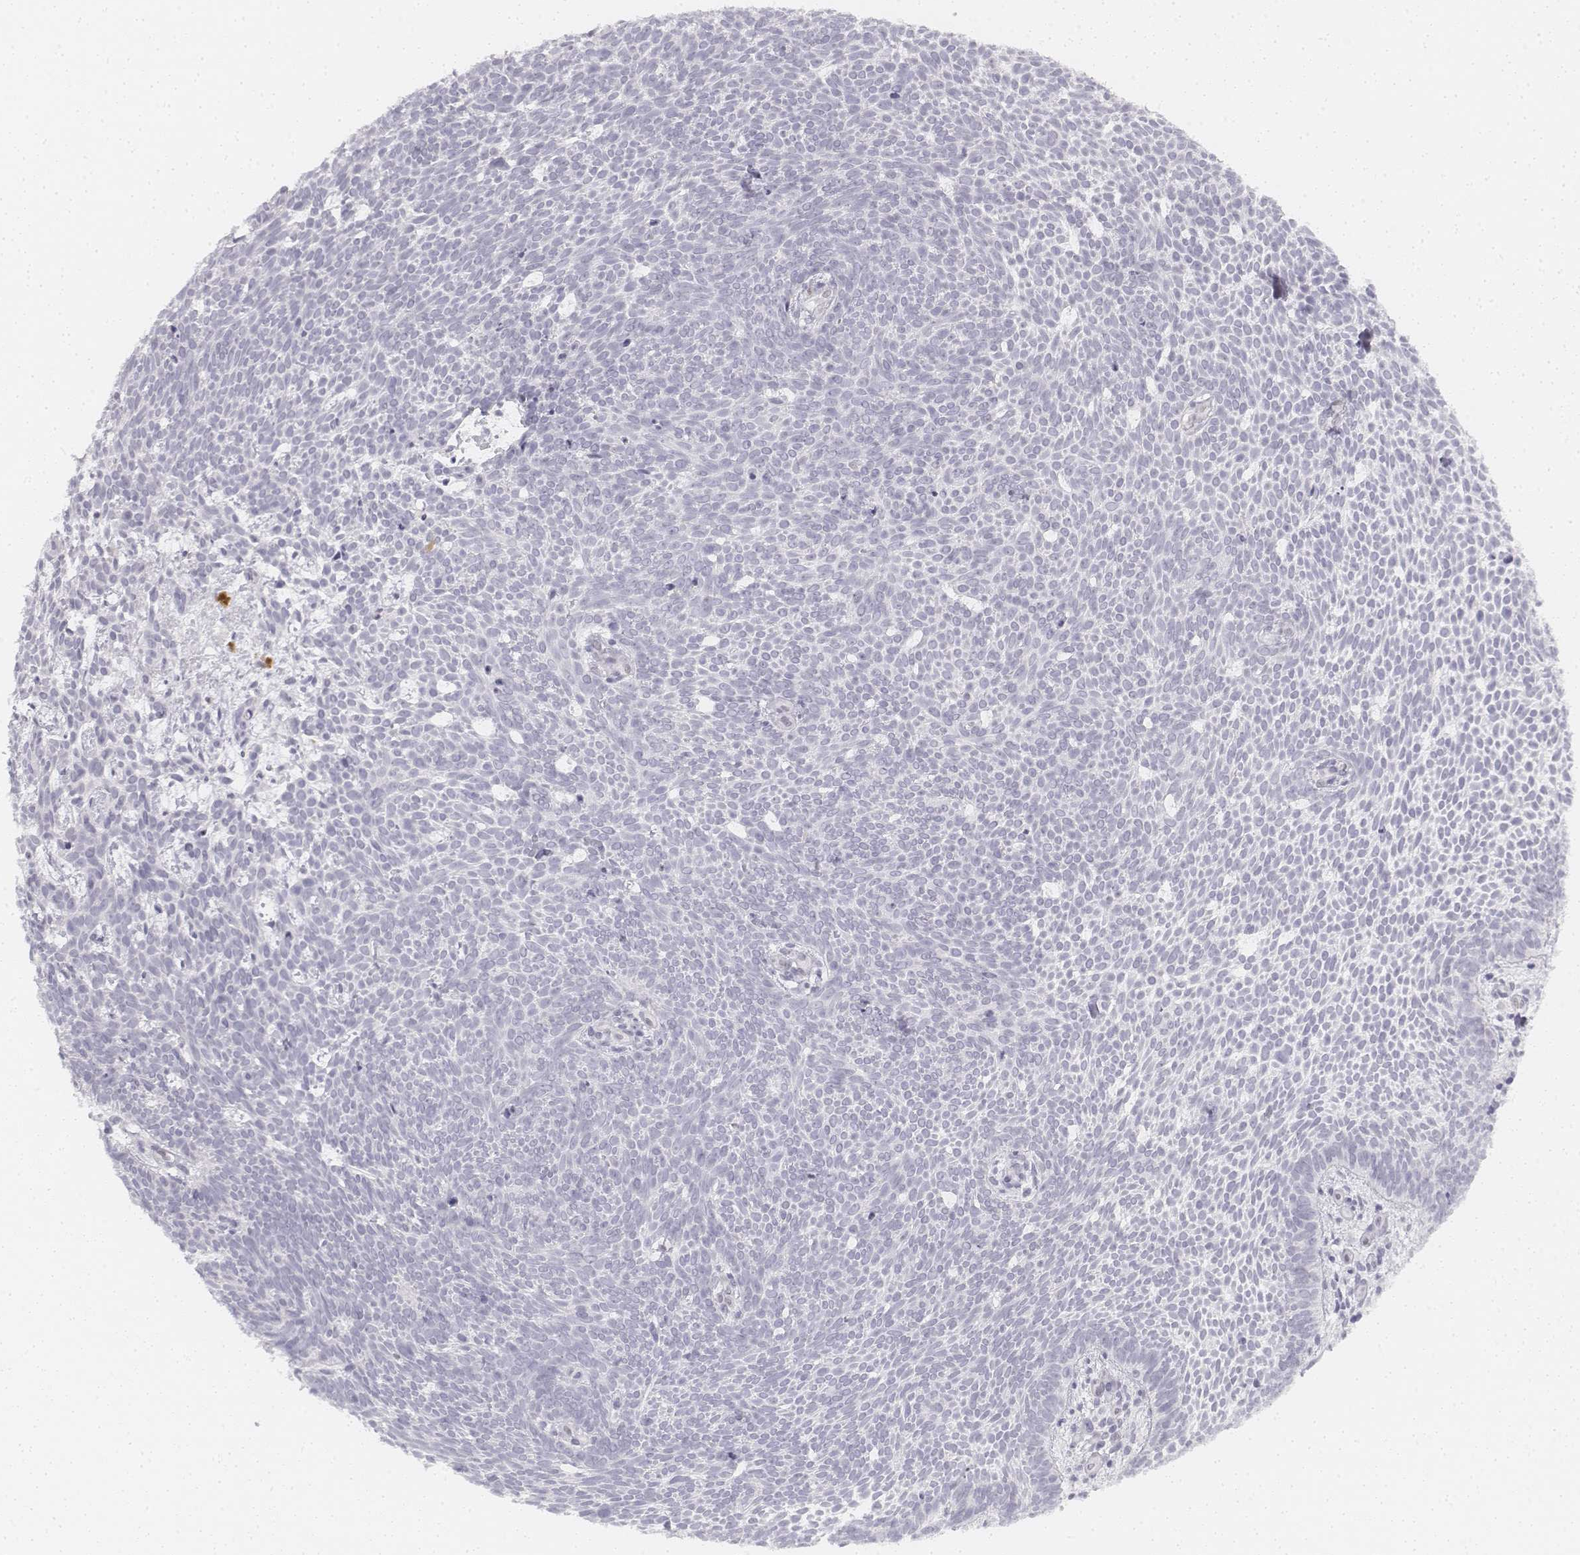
{"staining": {"intensity": "negative", "quantity": "none", "location": "none"}, "tissue": "skin cancer", "cell_type": "Tumor cells", "image_type": "cancer", "snomed": [{"axis": "morphology", "description": "Basal cell carcinoma"}, {"axis": "topography", "description": "Skin"}], "caption": "The histopathology image displays no staining of tumor cells in basal cell carcinoma (skin).", "gene": "KRTAP2-1", "patient": {"sex": "male", "age": 59}}